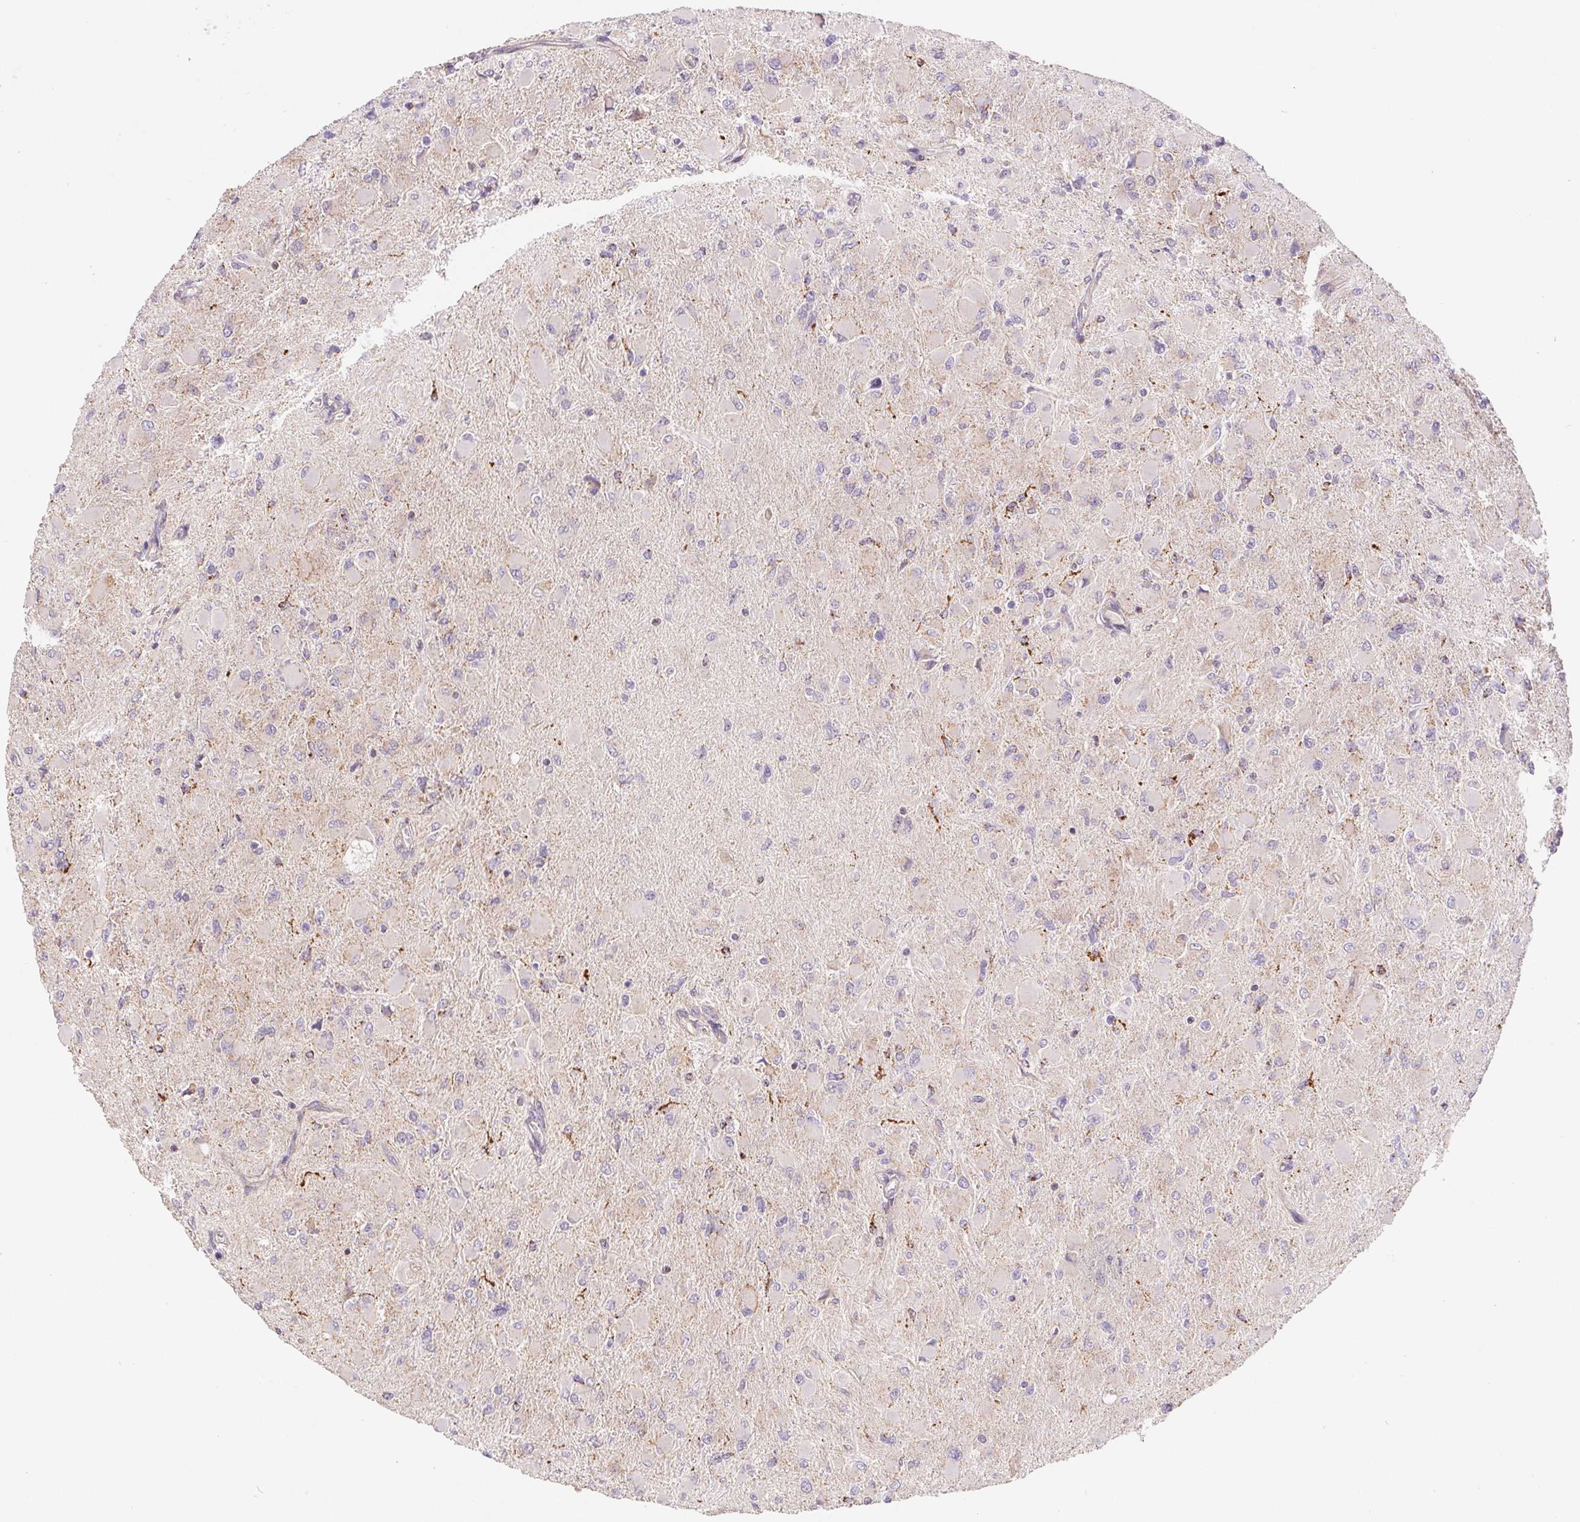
{"staining": {"intensity": "negative", "quantity": "none", "location": "none"}, "tissue": "glioma", "cell_type": "Tumor cells", "image_type": "cancer", "snomed": [{"axis": "morphology", "description": "Glioma, malignant, High grade"}, {"axis": "topography", "description": "Cerebral cortex"}], "caption": "Immunohistochemistry (IHC) histopathology image of neoplastic tissue: human glioma stained with DAB shows no significant protein staining in tumor cells.", "gene": "EMC6", "patient": {"sex": "female", "age": 36}}